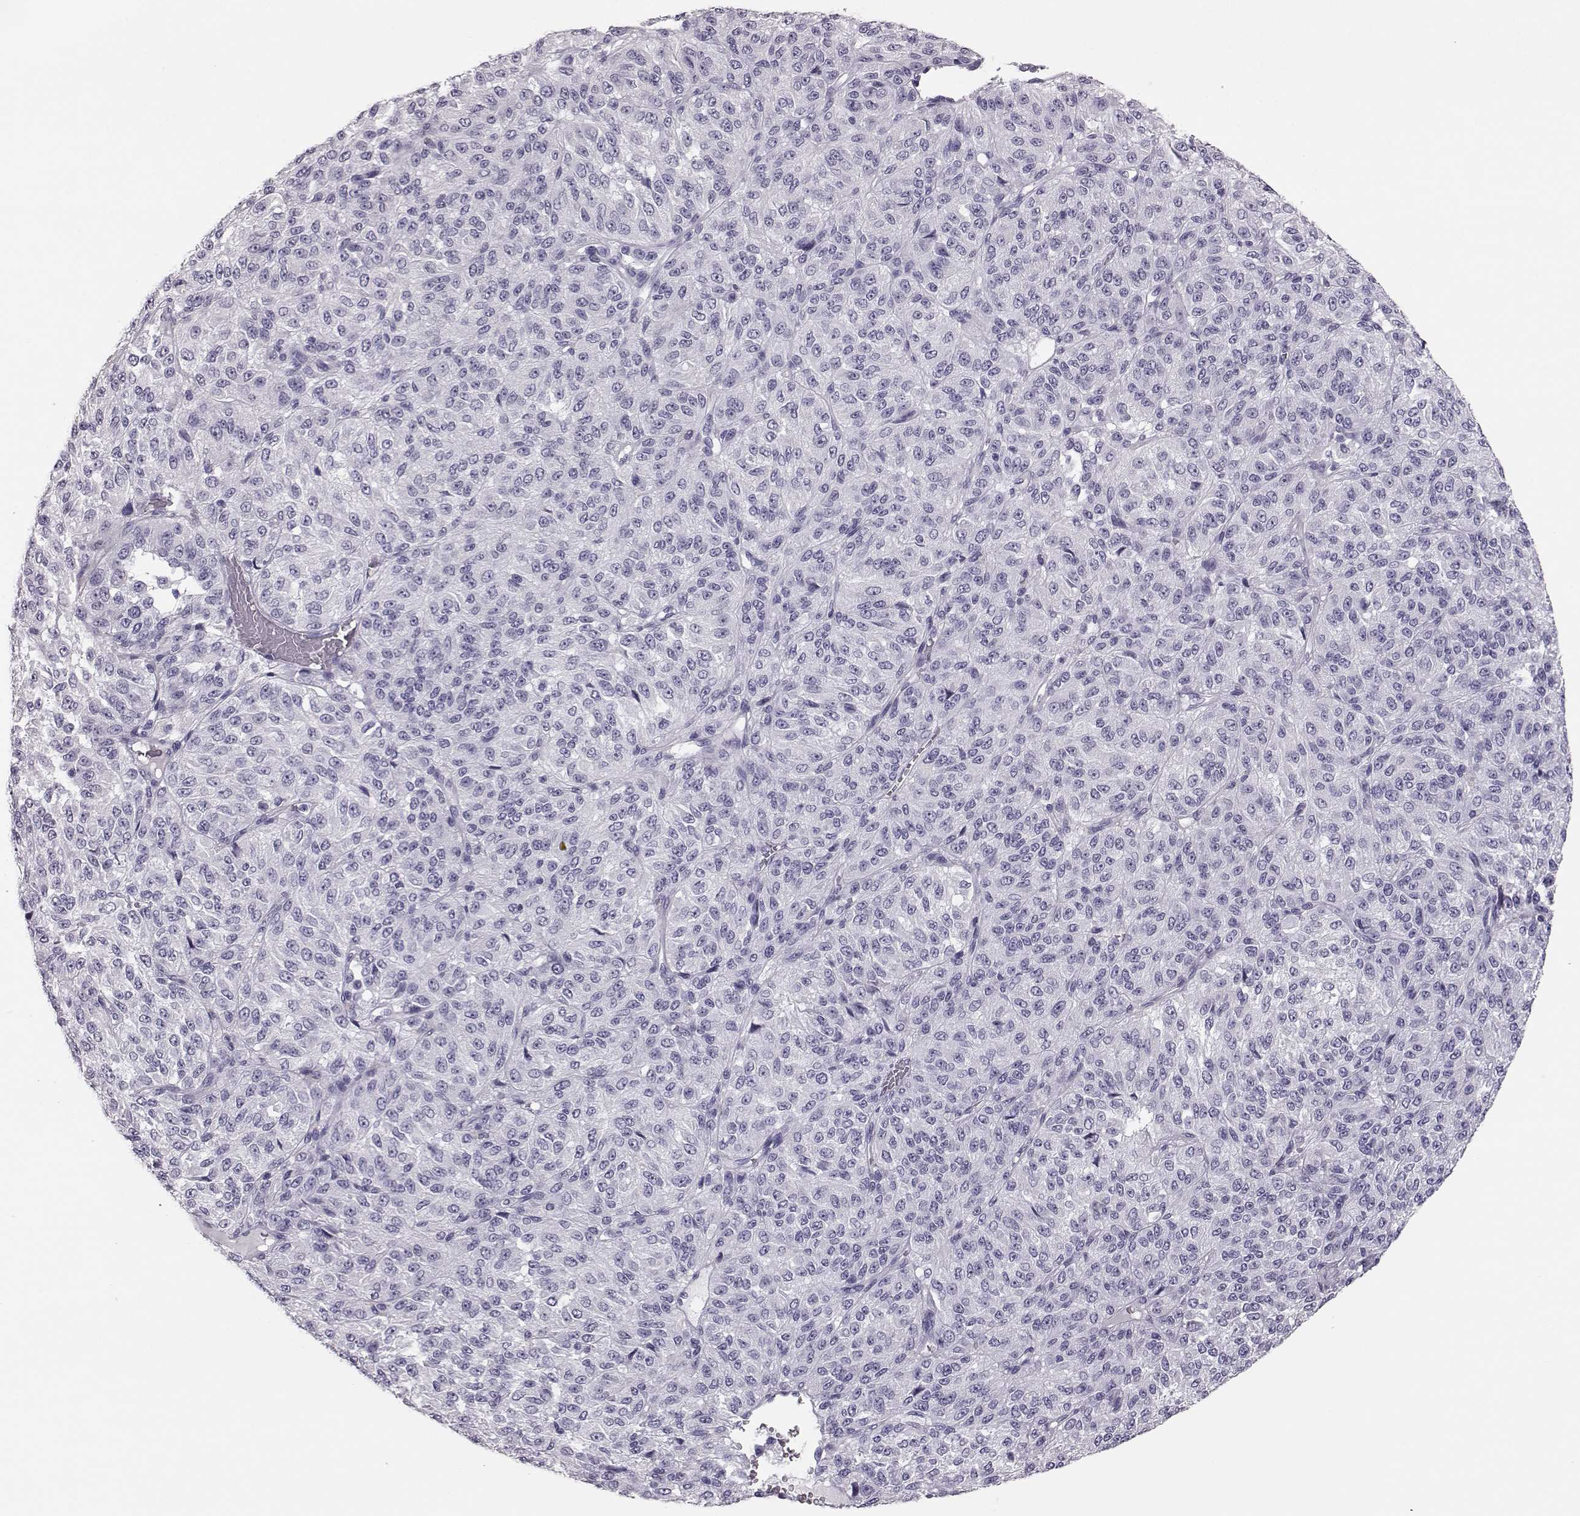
{"staining": {"intensity": "negative", "quantity": "none", "location": "none"}, "tissue": "melanoma", "cell_type": "Tumor cells", "image_type": "cancer", "snomed": [{"axis": "morphology", "description": "Malignant melanoma, Metastatic site"}, {"axis": "topography", "description": "Brain"}], "caption": "There is no significant expression in tumor cells of melanoma. (DAB (3,3'-diaminobenzidine) IHC with hematoxylin counter stain).", "gene": "BFSP2", "patient": {"sex": "female", "age": 56}}